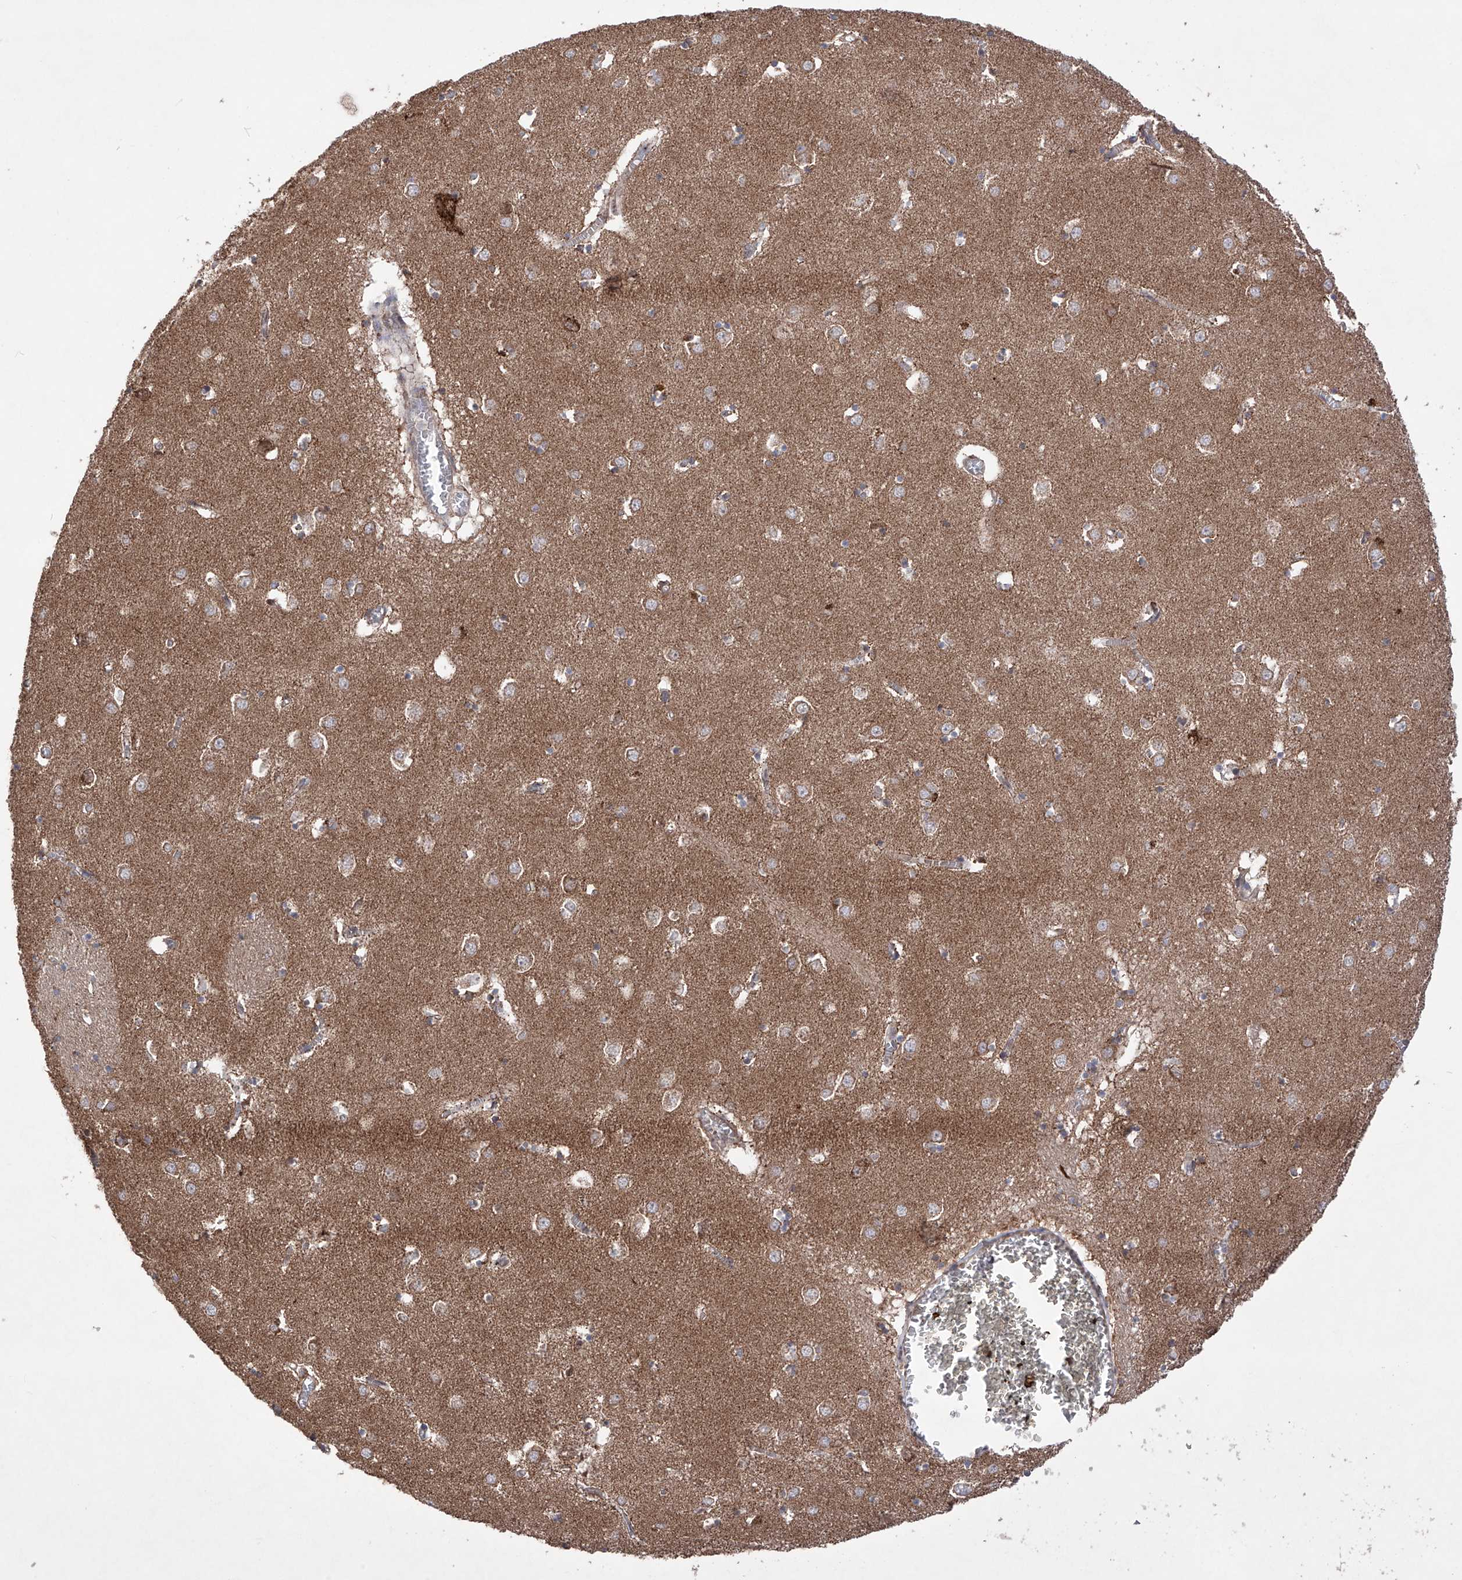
{"staining": {"intensity": "moderate", "quantity": "25%-75%", "location": "cytoplasmic/membranous"}, "tissue": "caudate", "cell_type": "Glial cells", "image_type": "normal", "snomed": [{"axis": "morphology", "description": "Normal tissue, NOS"}, {"axis": "topography", "description": "Lateral ventricle wall"}], "caption": "Immunohistochemistry micrograph of unremarkable human caudate stained for a protein (brown), which displays medium levels of moderate cytoplasmic/membranous staining in about 25%-75% of glial cells.", "gene": "SDHAF4", "patient": {"sex": "male", "age": 70}}